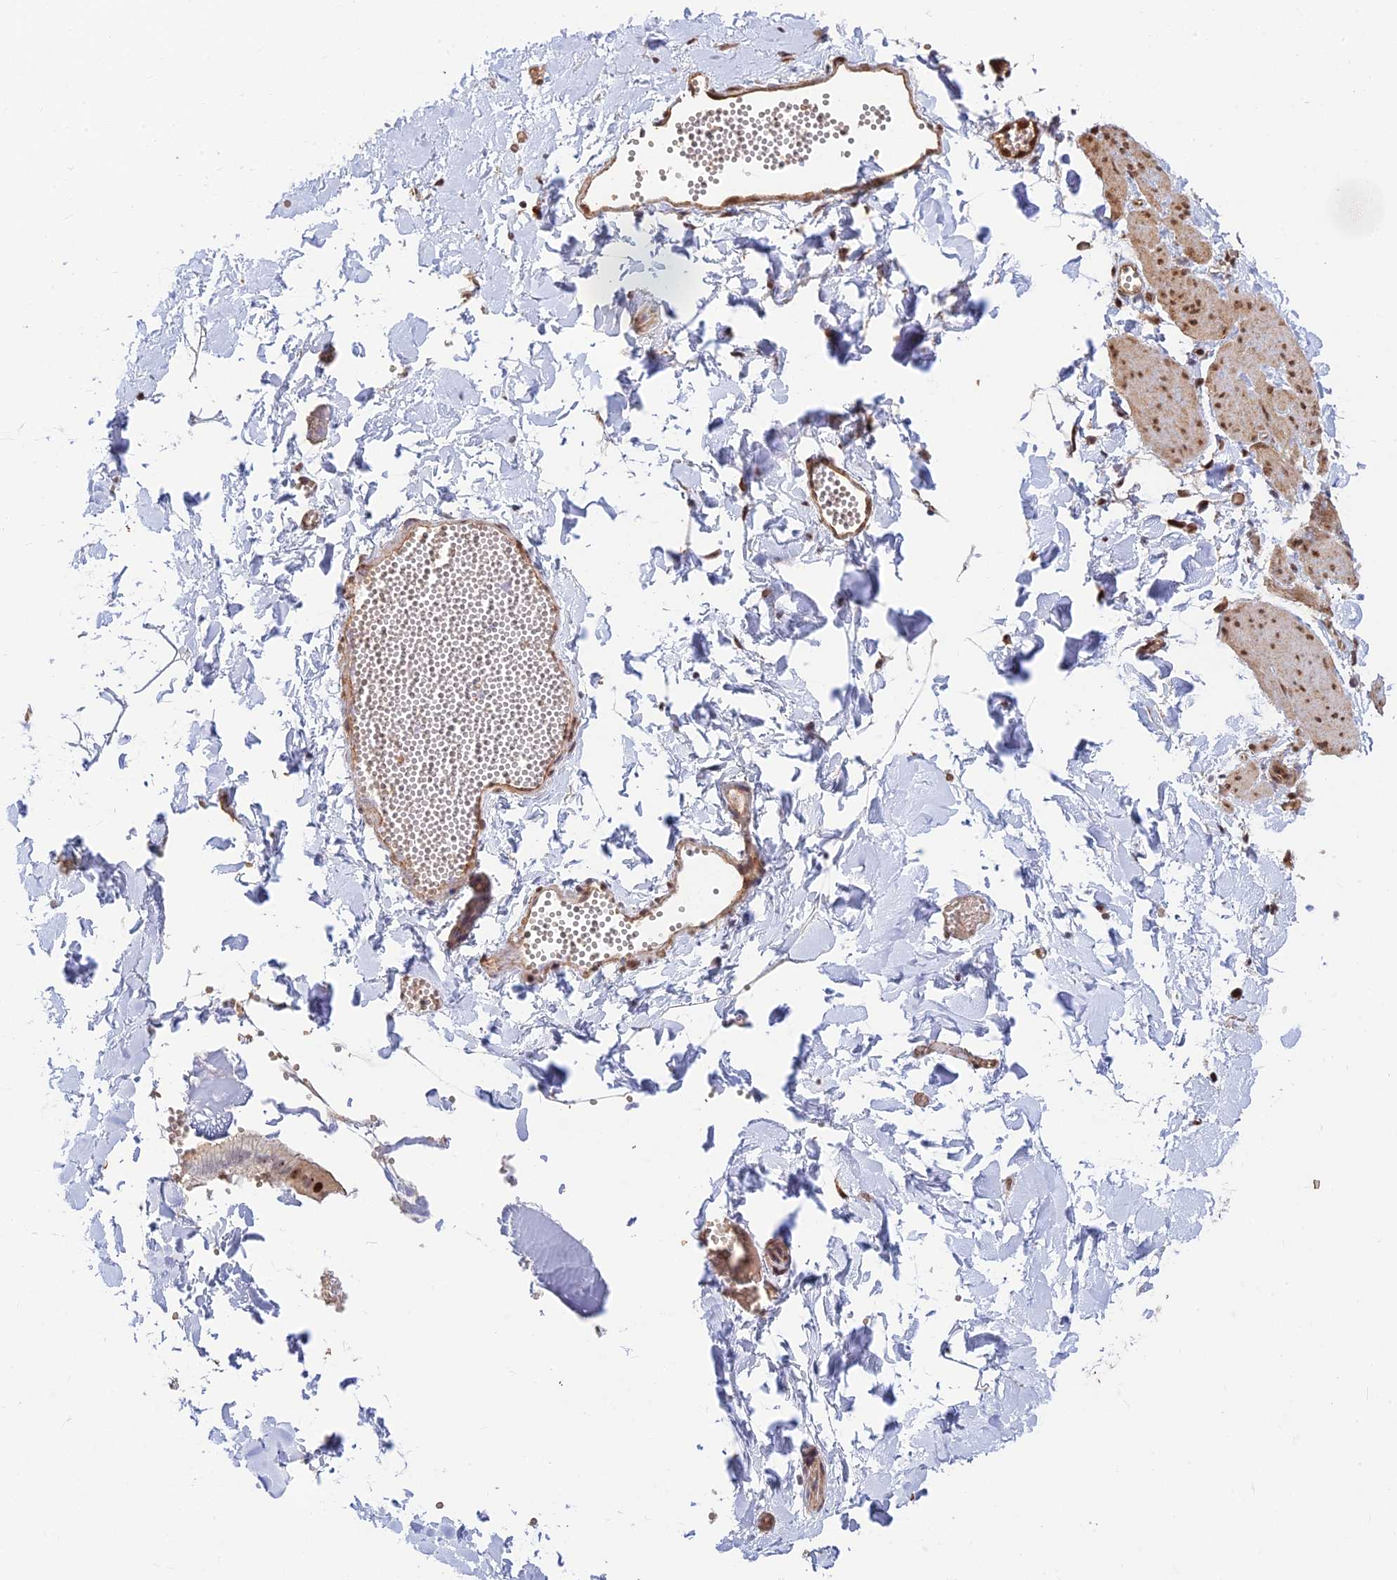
{"staining": {"intensity": "negative", "quantity": "none", "location": "none"}, "tissue": "adipose tissue", "cell_type": "Adipocytes", "image_type": "normal", "snomed": [{"axis": "morphology", "description": "Normal tissue, NOS"}, {"axis": "topography", "description": "Gallbladder"}, {"axis": "topography", "description": "Peripheral nerve tissue"}], "caption": "Adipose tissue stained for a protein using immunohistochemistry (IHC) shows no positivity adipocytes.", "gene": "UFSP2", "patient": {"sex": "male", "age": 38}}